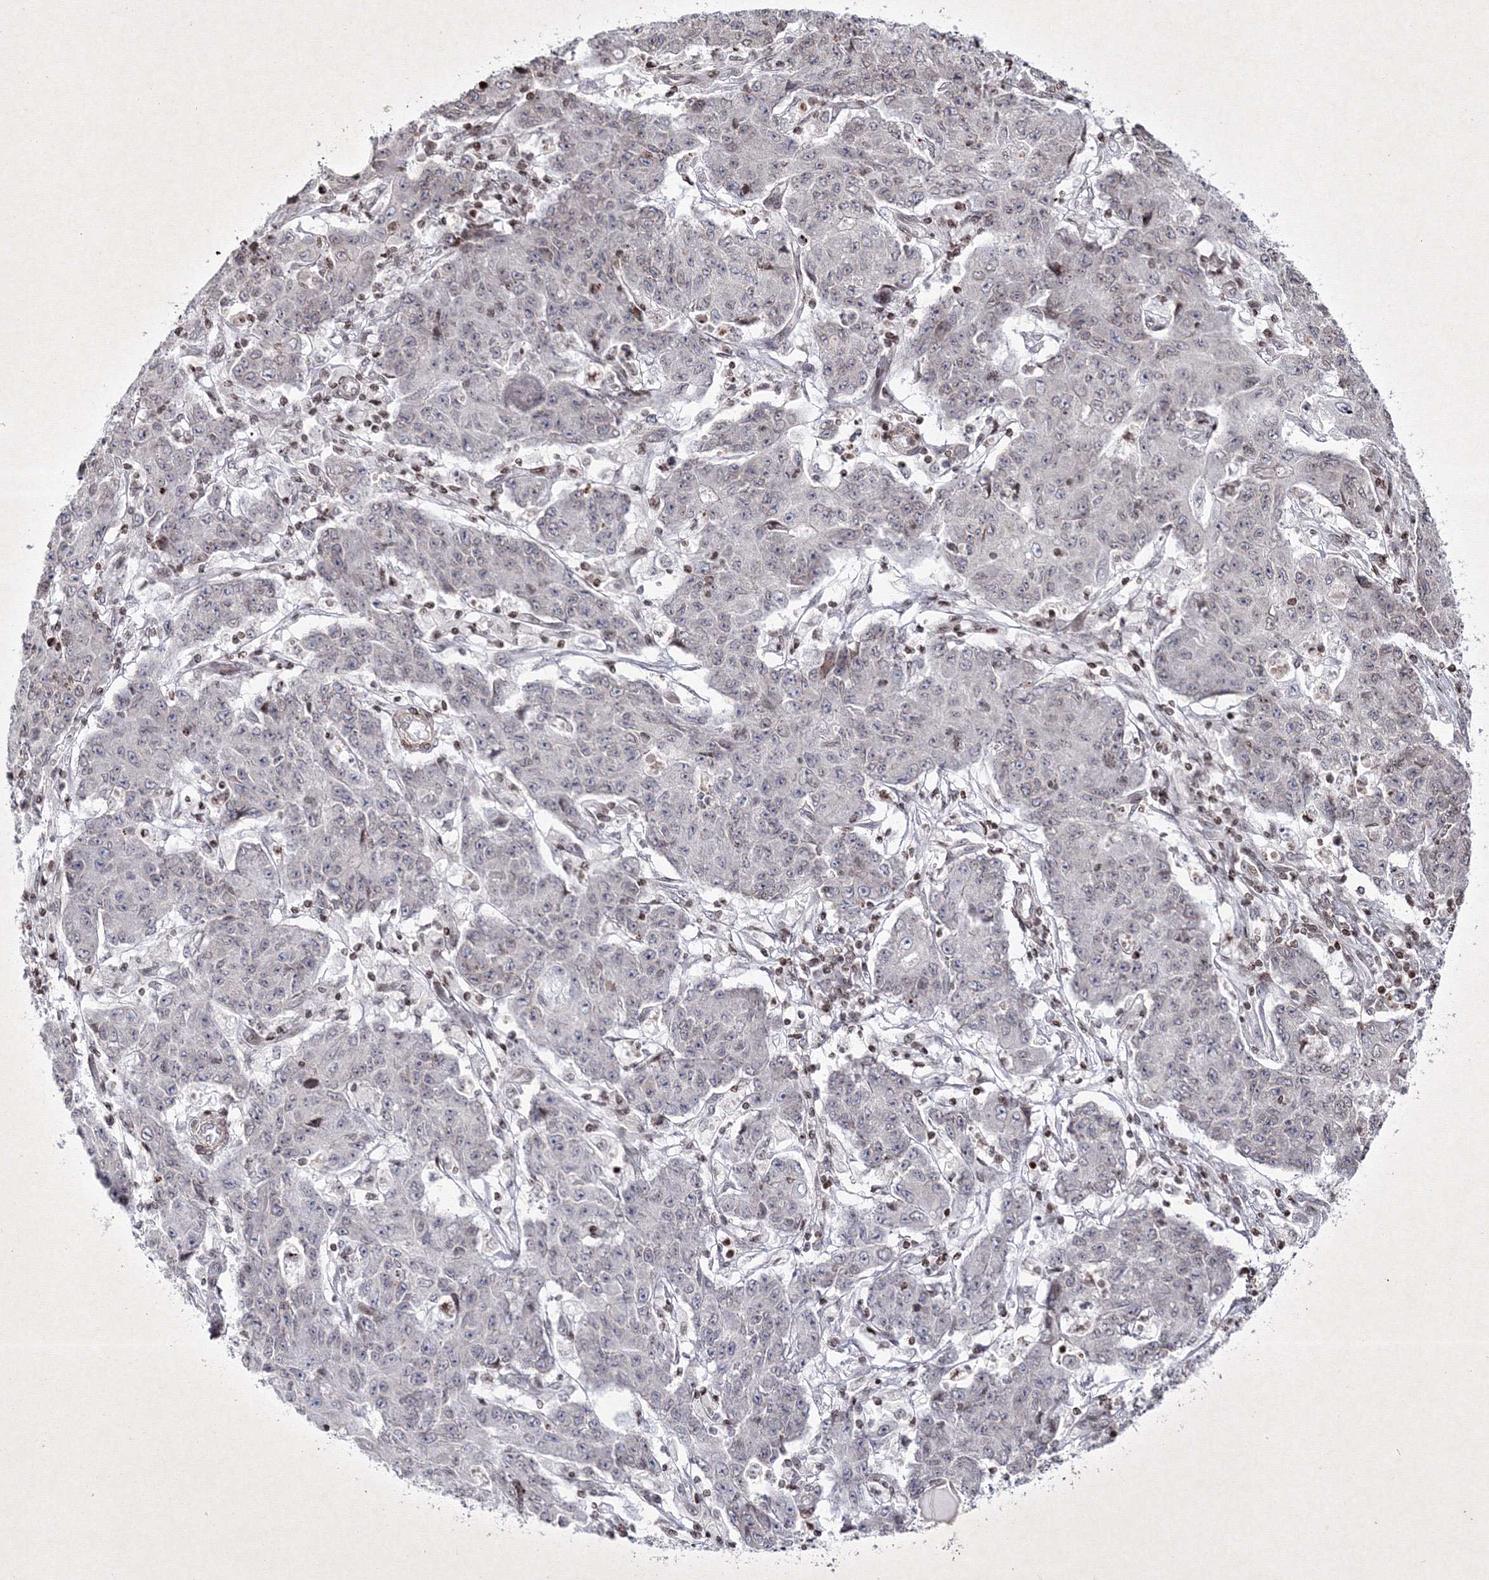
{"staining": {"intensity": "negative", "quantity": "none", "location": "none"}, "tissue": "ovarian cancer", "cell_type": "Tumor cells", "image_type": "cancer", "snomed": [{"axis": "morphology", "description": "Carcinoma, endometroid"}, {"axis": "topography", "description": "Ovary"}], "caption": "The micrograph shows no significant positivity in tumor cells of endometroid carcinoma (ovarian).", "gene": "SMIM29", "patient": {"sex": "female", "age": 42}}